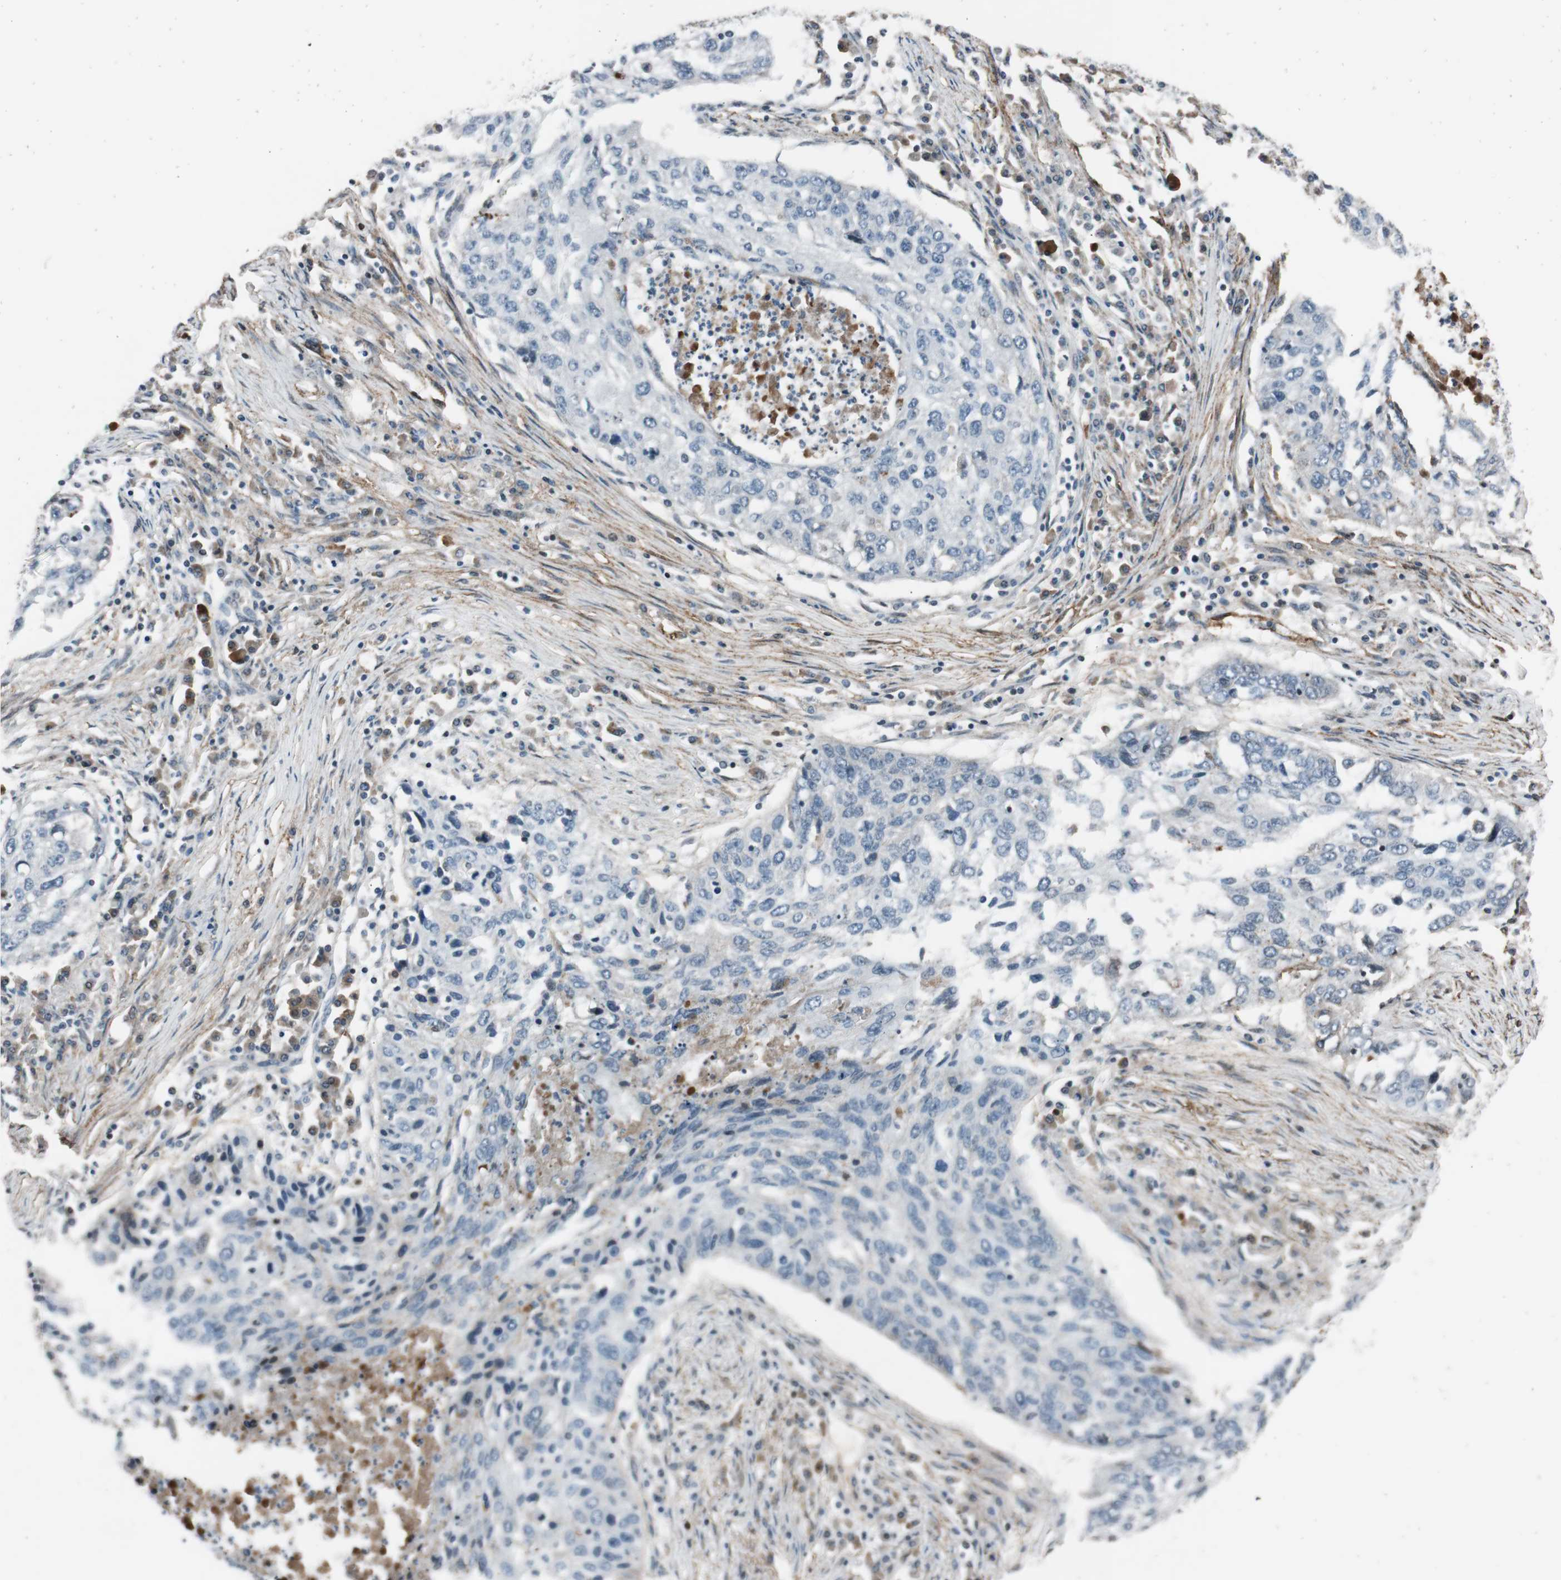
{"staining": {"intensity": "negative", "quantity": "none", "location": "none"}, "tissue": "lung cancer", "cell_type": "Tumor cells", "image_type": "cancer", "snomed": [{"axis": "morphology", "description": "Squamous cell carcinoma, NOS"}, {"axis": "topography", "description": "Lung"}], "caption": "DAB immunohistochemical staining of squamous cell carcinoma (lung) demonstrates no significant positivity in tumor cells.", "gene": "PDPN", "patient": {"sex": "female", "age": 63}}